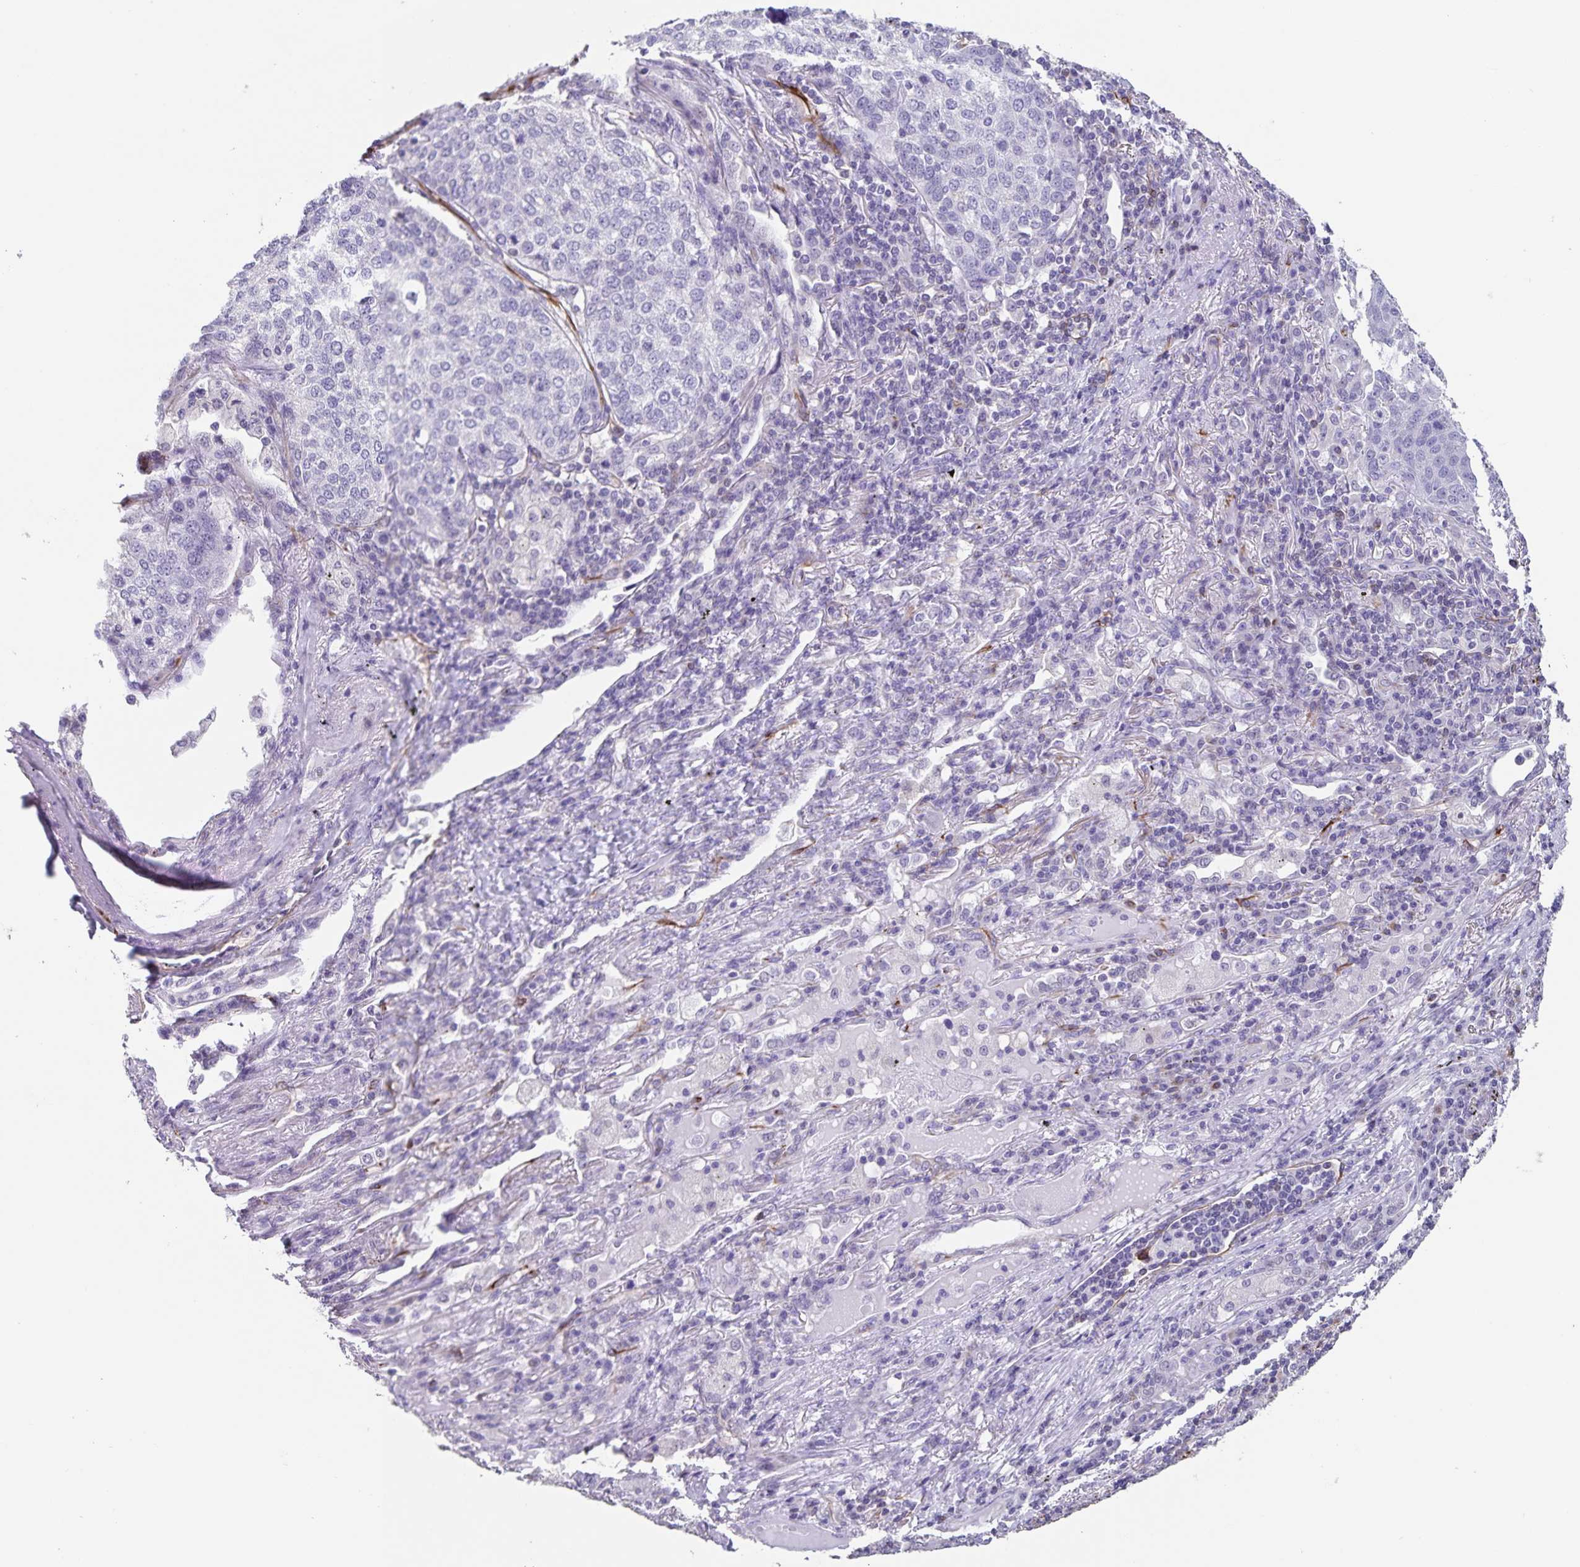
{"staining": {"intensity": "negative", "quantity": "none", "location": "none"}, "tissue": "lung cancer", "cell_type": "Tumor cells", "image_type": "cancer", "snomed": [{"axis": "morphology", "description": "Squamous cell carcinoma, NOS"}, {"axis": "topography", "description": "Lung"}], "caption": "Lung squamous cell carcinoma stained for a protein using immunohistochemistry (IHC) exhibits no expression tumor cells.", "gene": "SYNM", "patient": {"sex": "male", "age": 63}}